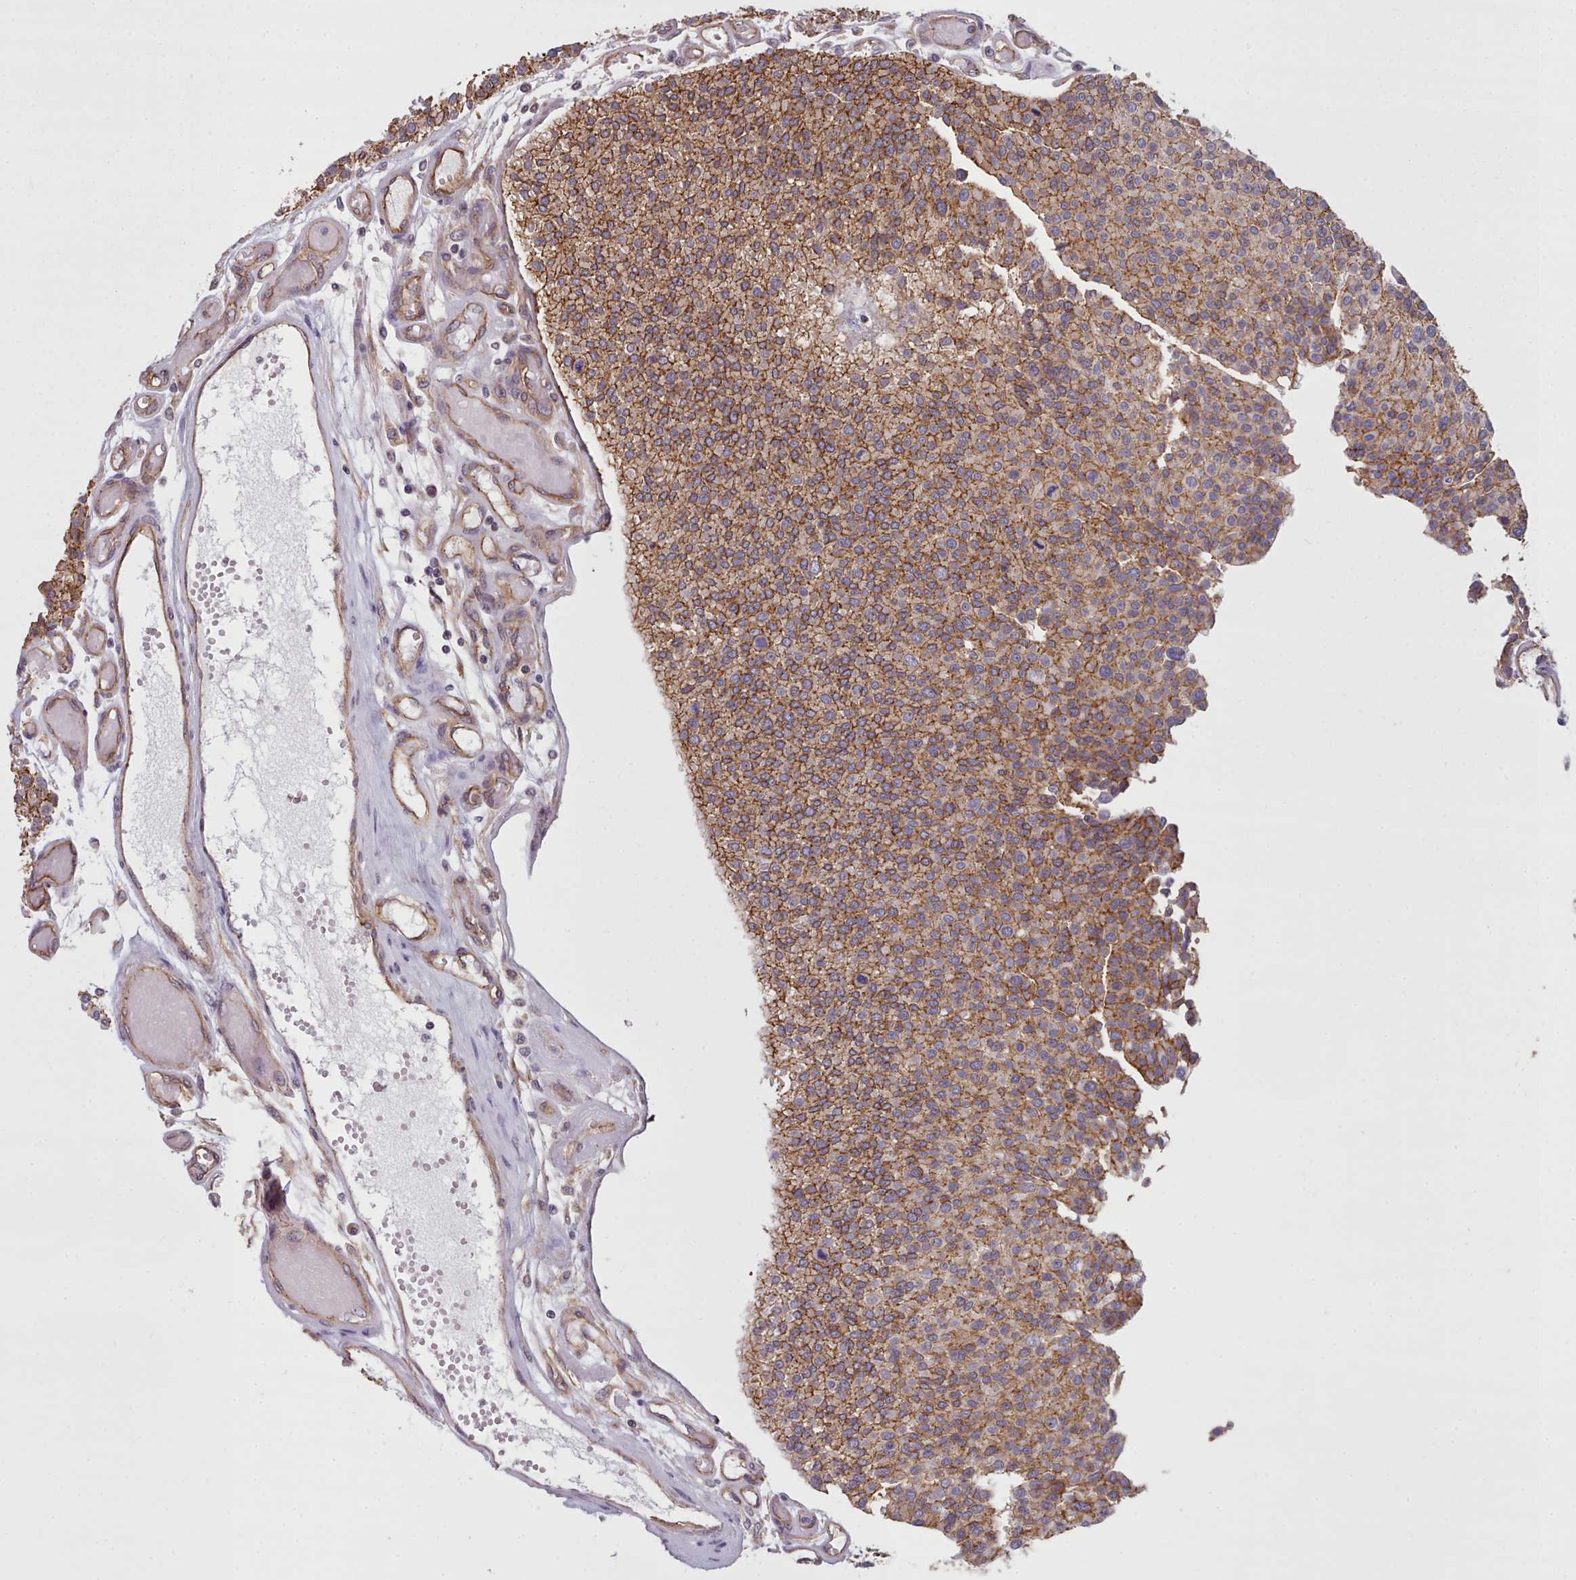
{"staining": {"intensity": "strong", "quantity": ">75%", "location": "cytoplasmic/membranous"}, "tissue": "urothelial cancer", "cell_type": "Tumor cells", "image_type": "cancer", "snomed": [{"axis": "morphology", "description": "Urothelial carcinoma, NOS"}, {"axis": "topography", "description": "Urinary bladder"}], "caption": "Tumor cells show strong cytoplasmic/membranous staining in about >75% of cells in transitional cell carcinoma.", "gene": "MRPL46", "patient": {"sex": "male", "age": 55}}